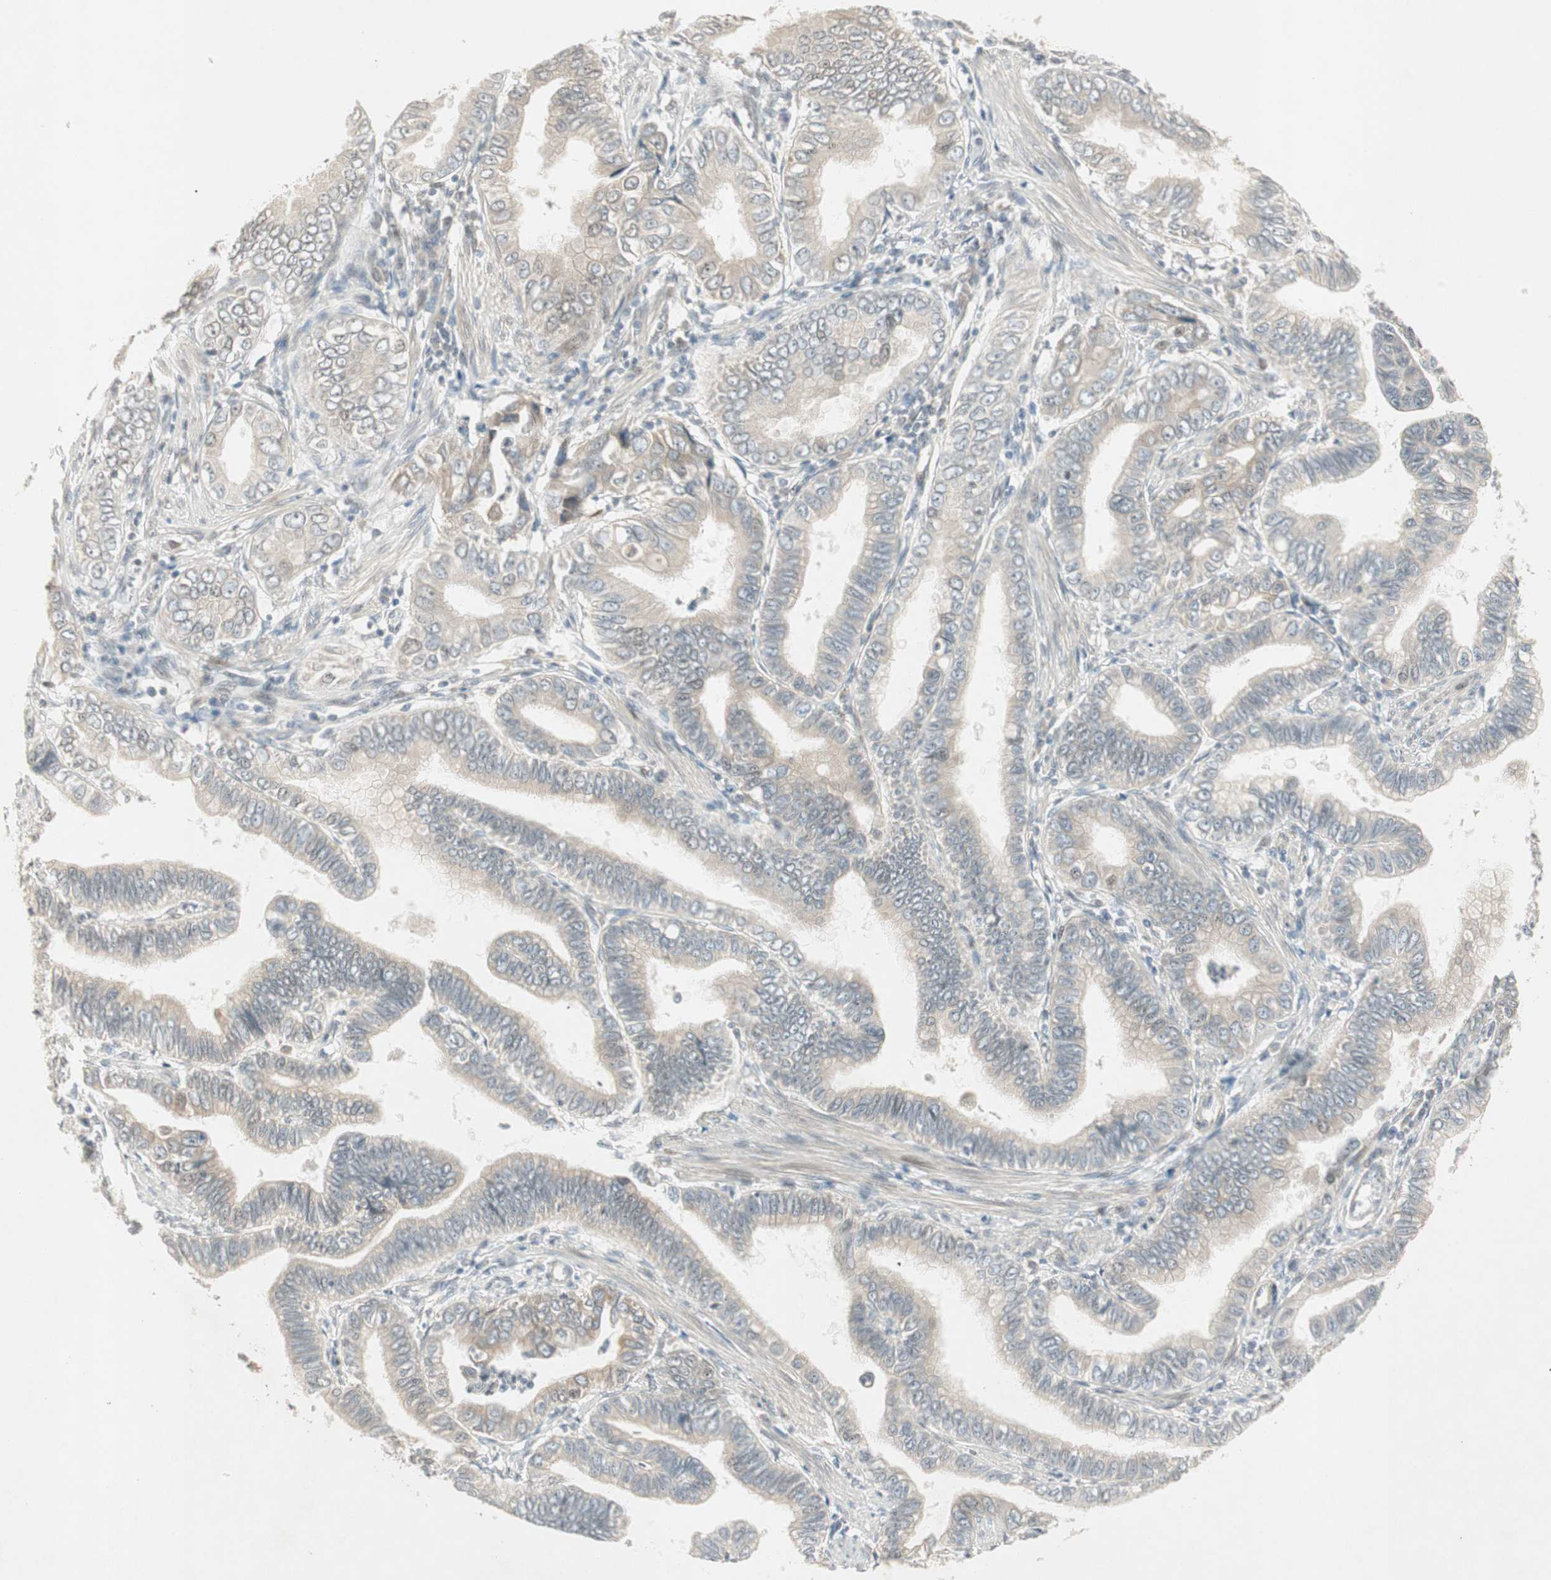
{"staining": {"intensity": "weak", "quantity": "25%-75%", "location": "cytoplasmic/membranous"}, "tissue": "pancreatic cancer", "cell_type": "Tumor cells", "image_type": "cancer", "snomed": [{"axis": "morphology", "description": "Normal tissue, NOS"}, {"axis": "topography", "description": "Lymph node"}], "caption": "Weak cytoplasmic/membranous staining for a protein is present in approximately 25%-75% of tumor cells of pancreatic cancer using immunohistochemistry.", "gene": "ACSL5", "patient": {"sex": "male", "age": 50}}